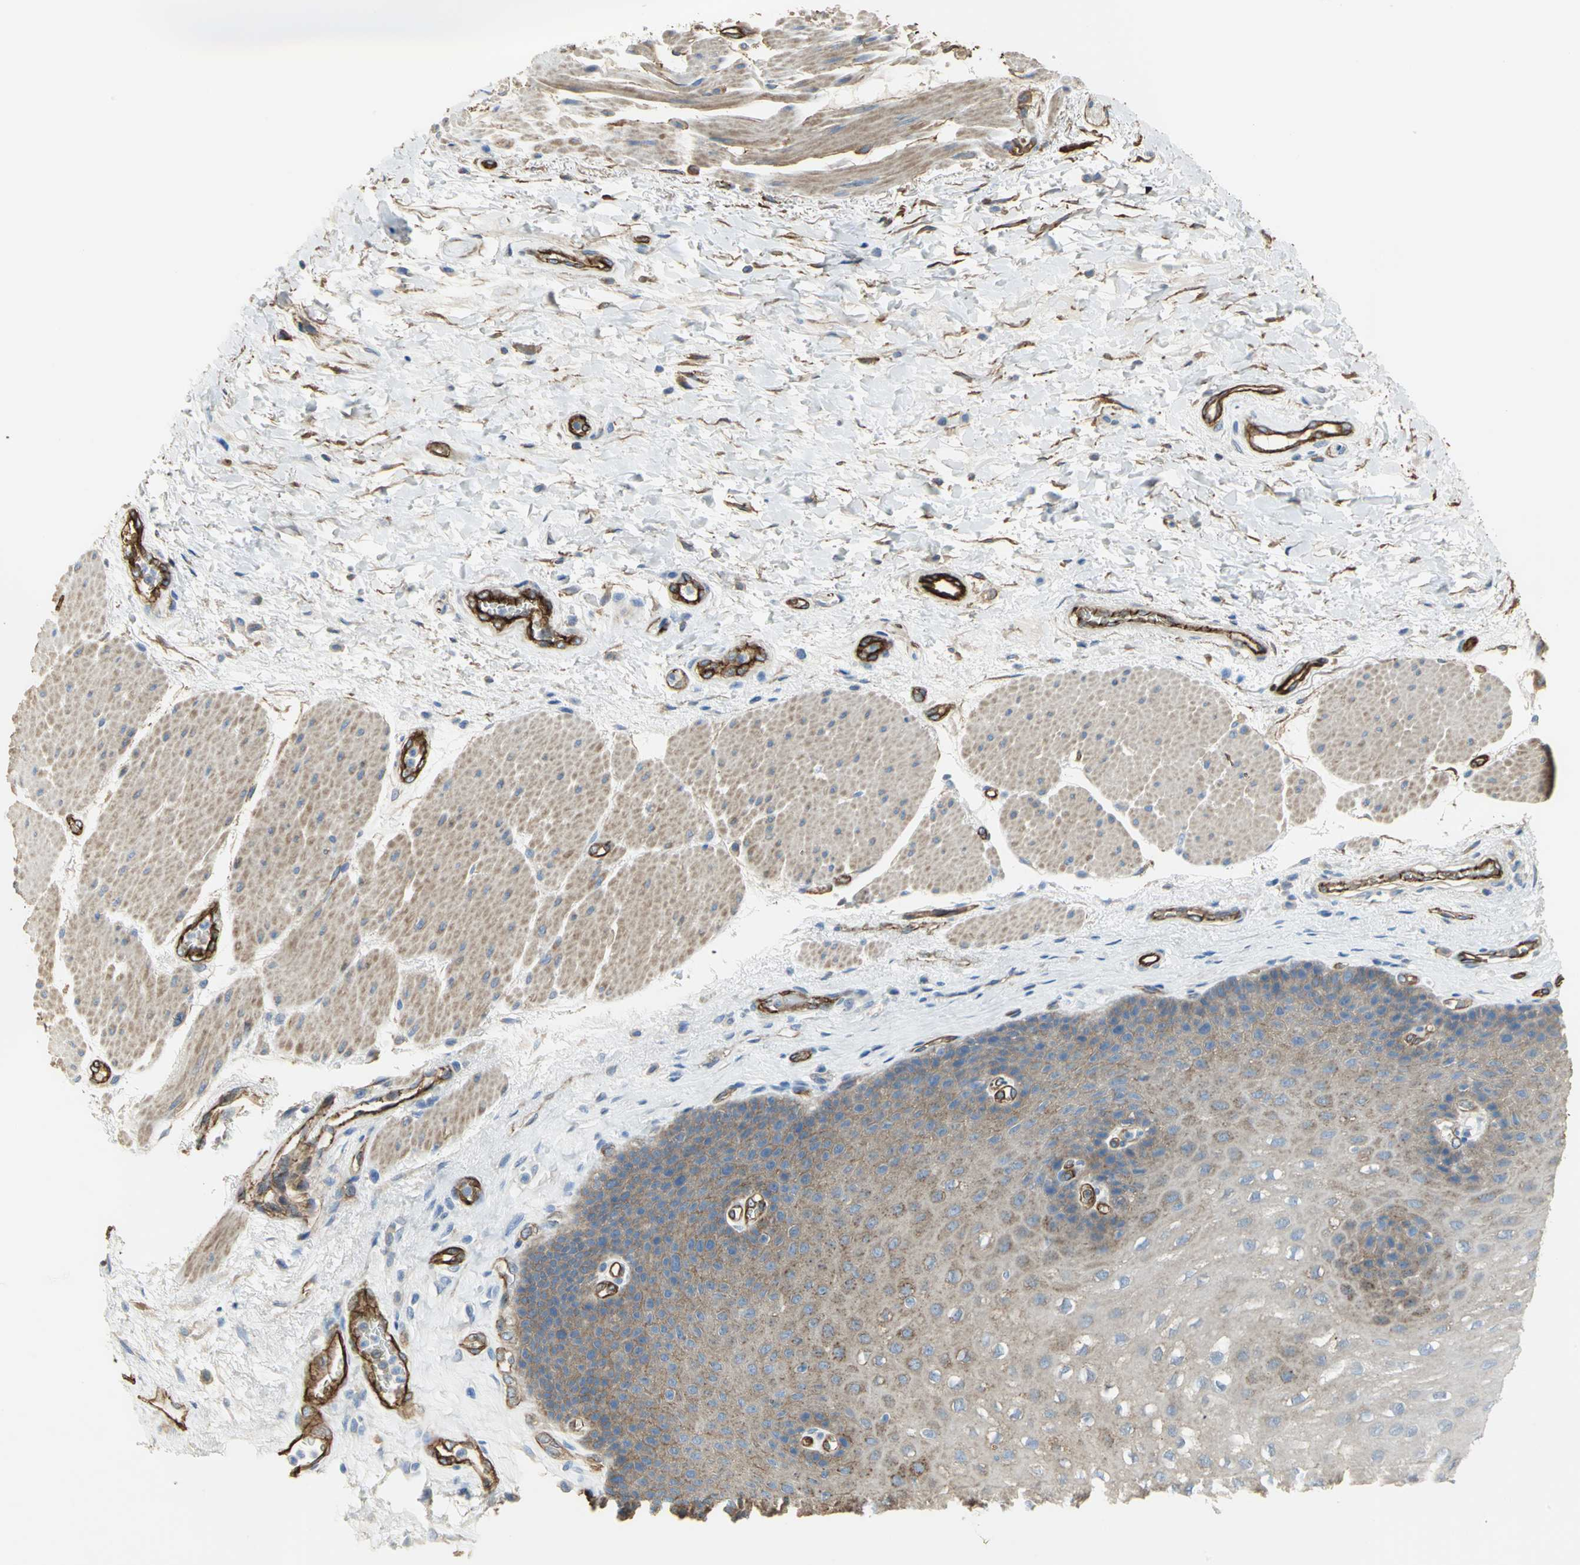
{"staining": {"intensity": "moderate", "quantity": ">75%", "location": "cytoplasmic/membranous"}, "tissue": "esophagus", "cell_type": "Squamous epithelial cells", "image_type": "normal", "snomed": [{"axis": "morphology", "description": "Normal tissue, NOS"}, {"axis": "topography", "description": "Esophagus"}], "caption": "Immunohistochemical staining of normal esophagus reveals moderate cytoplasmic/membranous protein expression in approximately >75% of squamous epithelial cells. Ihc stains the protein in brown and the nuclei are stained blue.", "gene": "FLNB", "patient": {"sex": "female", "age": 72}}